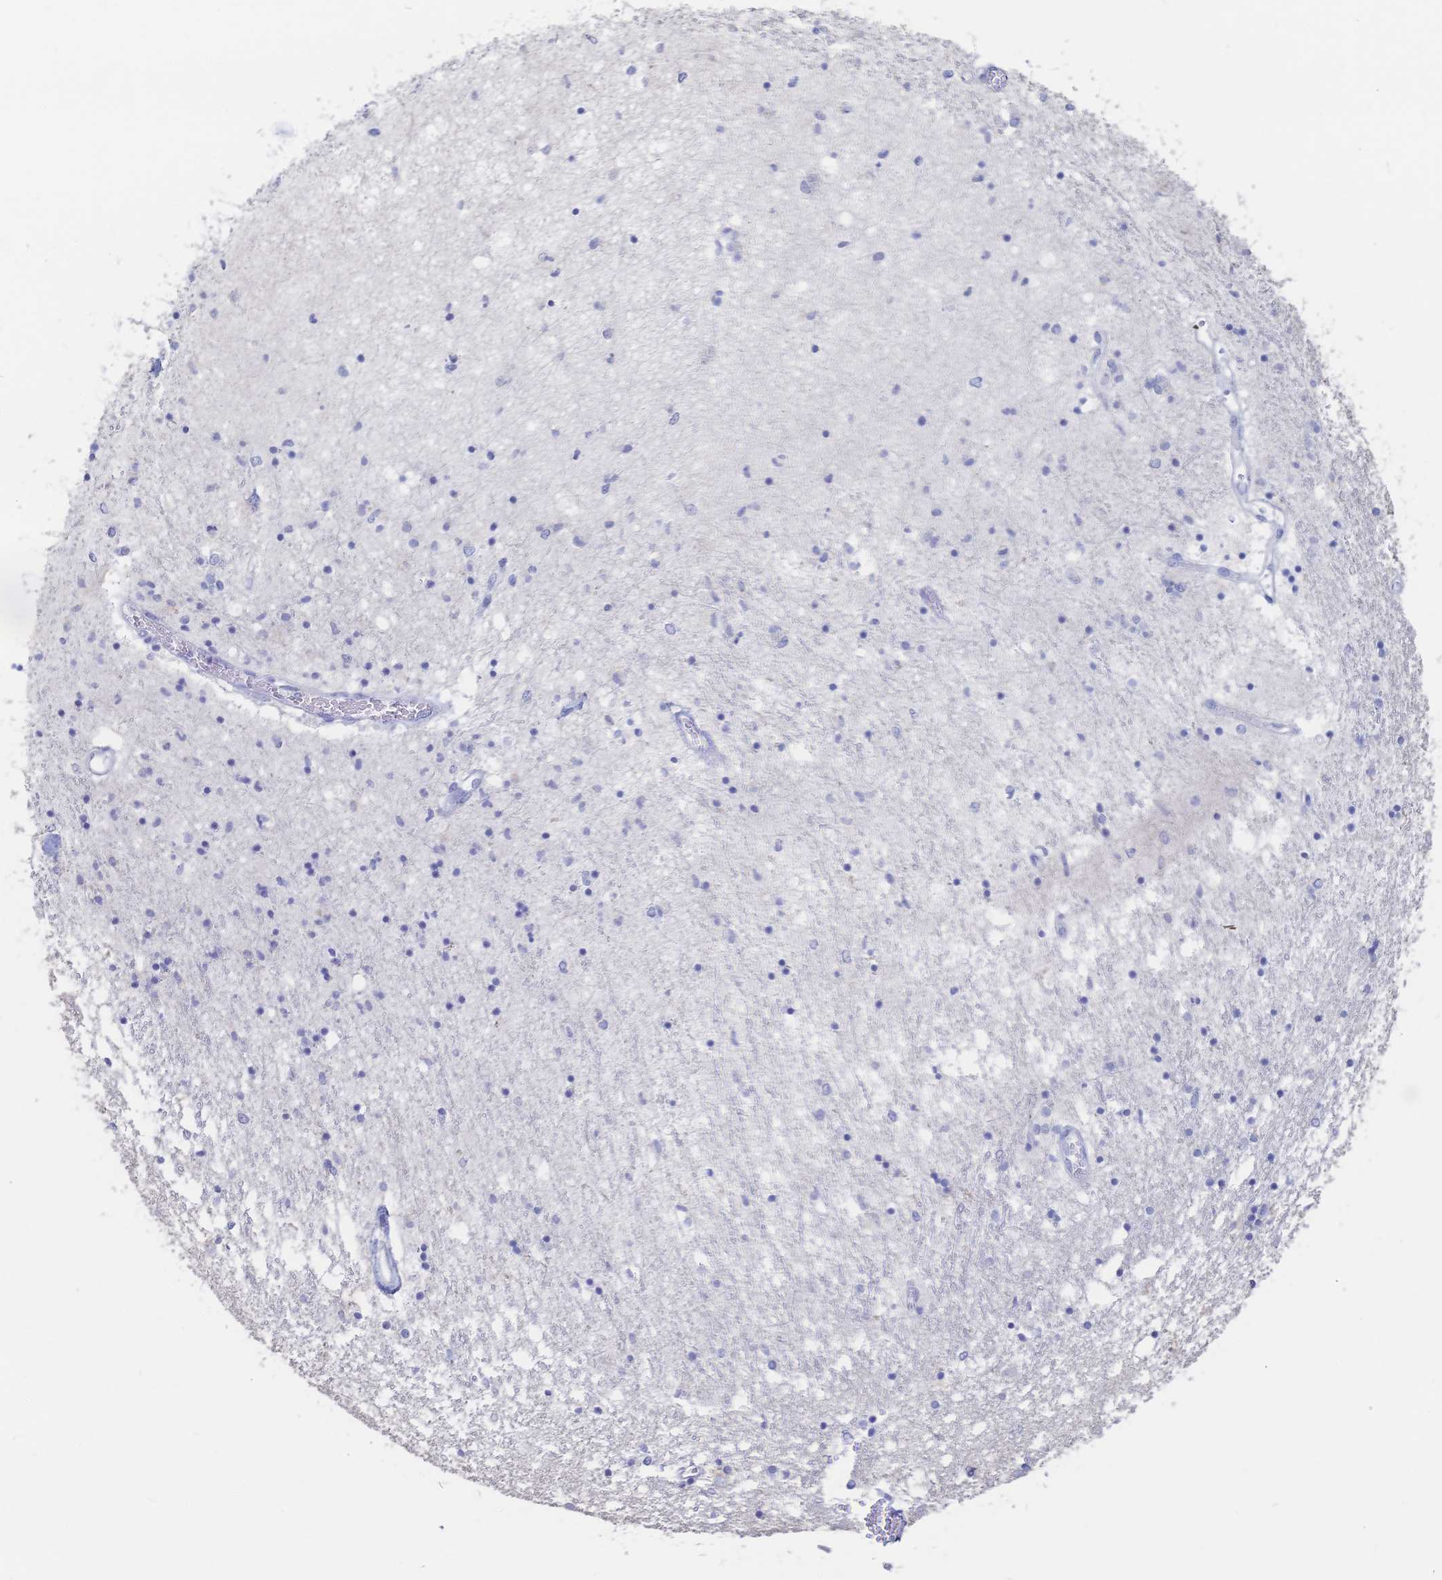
{"staining": {"intensity": "negative", "quantity": "none", "location": "none"}, "tissue": "caudate", "cell_type": "Glial cells", "image_type": "normal", "snomed": [{"axis": "morphology", "description": "Normal tissue, NOS"}, {"axis": "topography", "description": "Lateral ventricle wall"}], "caption": "Immunohistochemistry (IHC) micrograph of benign caudate: human caudate stained with DAB (3,3'-diaminobenzidine) reveals no significant protein positivity in glial cells. (Brightfield microscopy of DAB immunohistochemistry (IHC) at high magnification).", "gene": "IL2RB", "patient": {"sex": "male", "age": 70}}